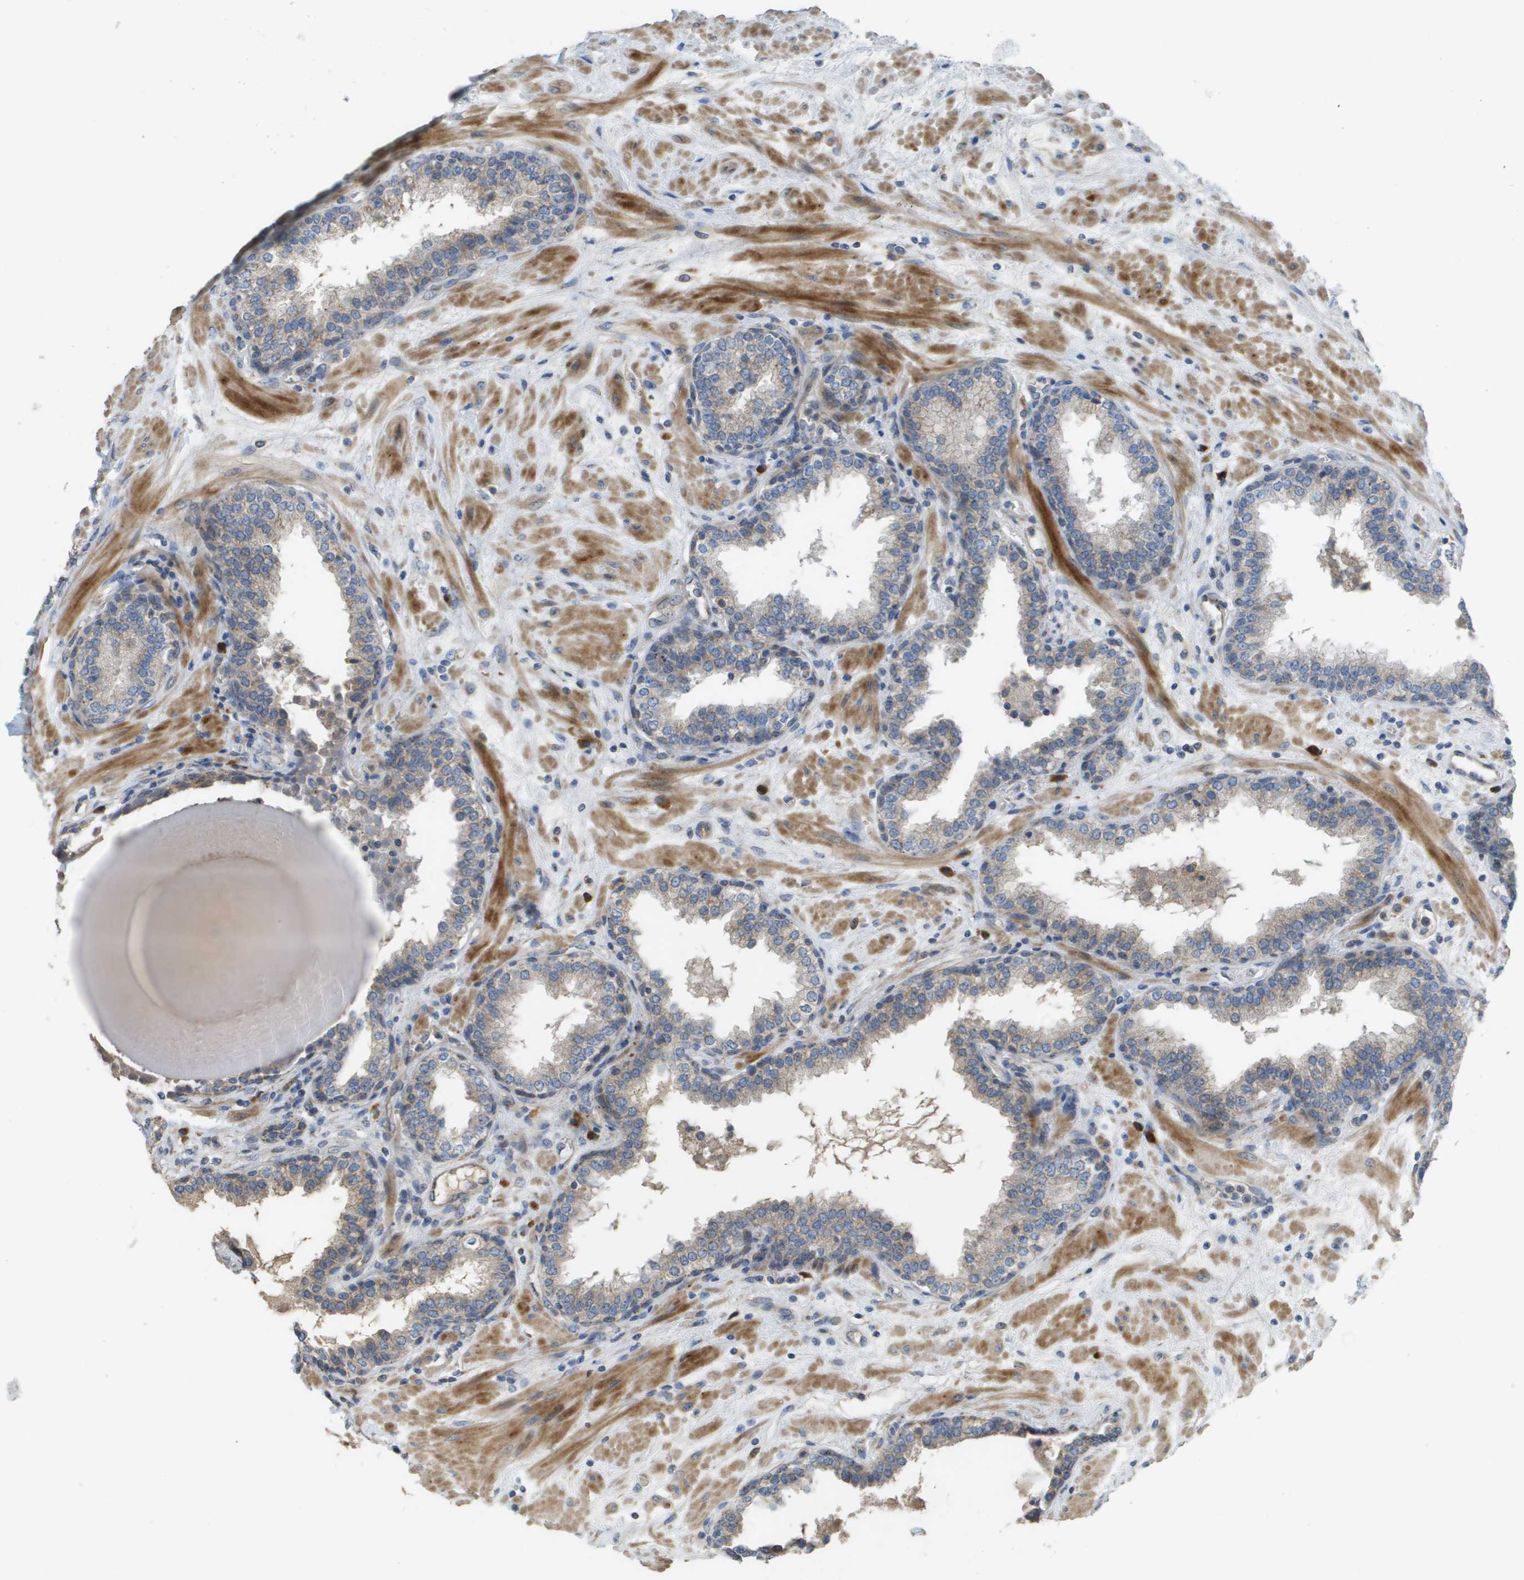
{"staining": {"intensity": "weak", "quantity": "25%-75%", "location": "cytoplasmic/membranous"}, "tissue": "prostate", "cell_type": "Glandular cells", "image_type": "normal", "snomed": [{"axis": "morphology", "description": "Normal tissue, NOS"}, {"axis": "topography", "description": "Prostate"}], "caption": "An image of human prostate stained for a protein demonstrates weak cytoplasmic/membranous brown staining in glandular cells.", "gene": "CASP10", "patient": {"sex": "male", "age": 51}}